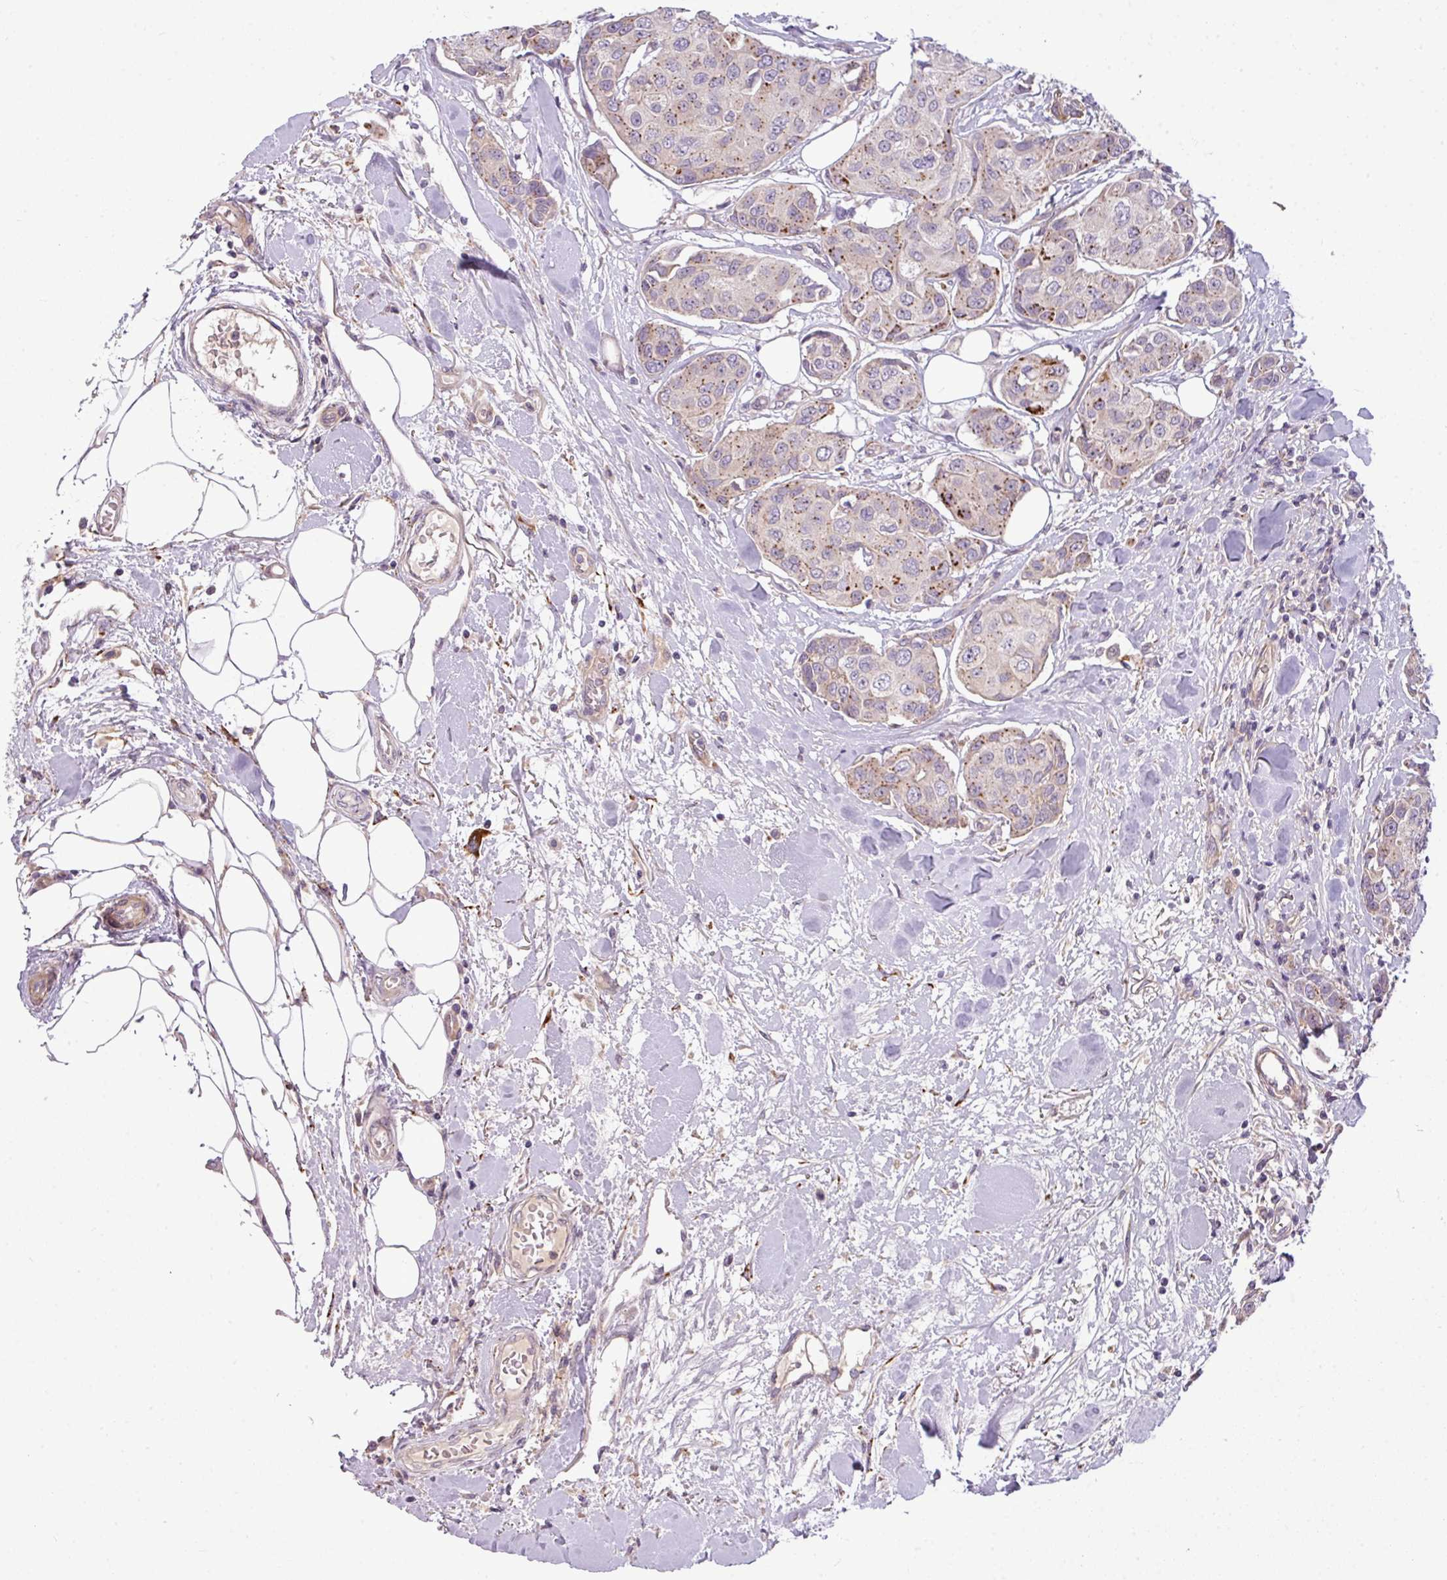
{"staining": {"intensity": "strong", "quantity": "<25%", "location": "cytoplasmic/membranous"}, "tissue": "breast cancer", "cell_type": "Tumor cells", "image_type": "cancer", "snomed": [{"axis": "morphology", "description": "Duct carcinoma"}, {"axis": "topography", "description": "Breast"}, {"axis": "topography", "description": "Lymph node"}], "caption": "Brown immunohistochemical staining in human breast cancer (infiltrating ductal carcinoma) reveals strong cytoplasmic/membranous expression in approximately <25% of tumor cells. (DAB = brown stain, brightfield microscopy at high magnification).", "gene": "ZNF35", "patient": {"sex": "female", "age": 80}}